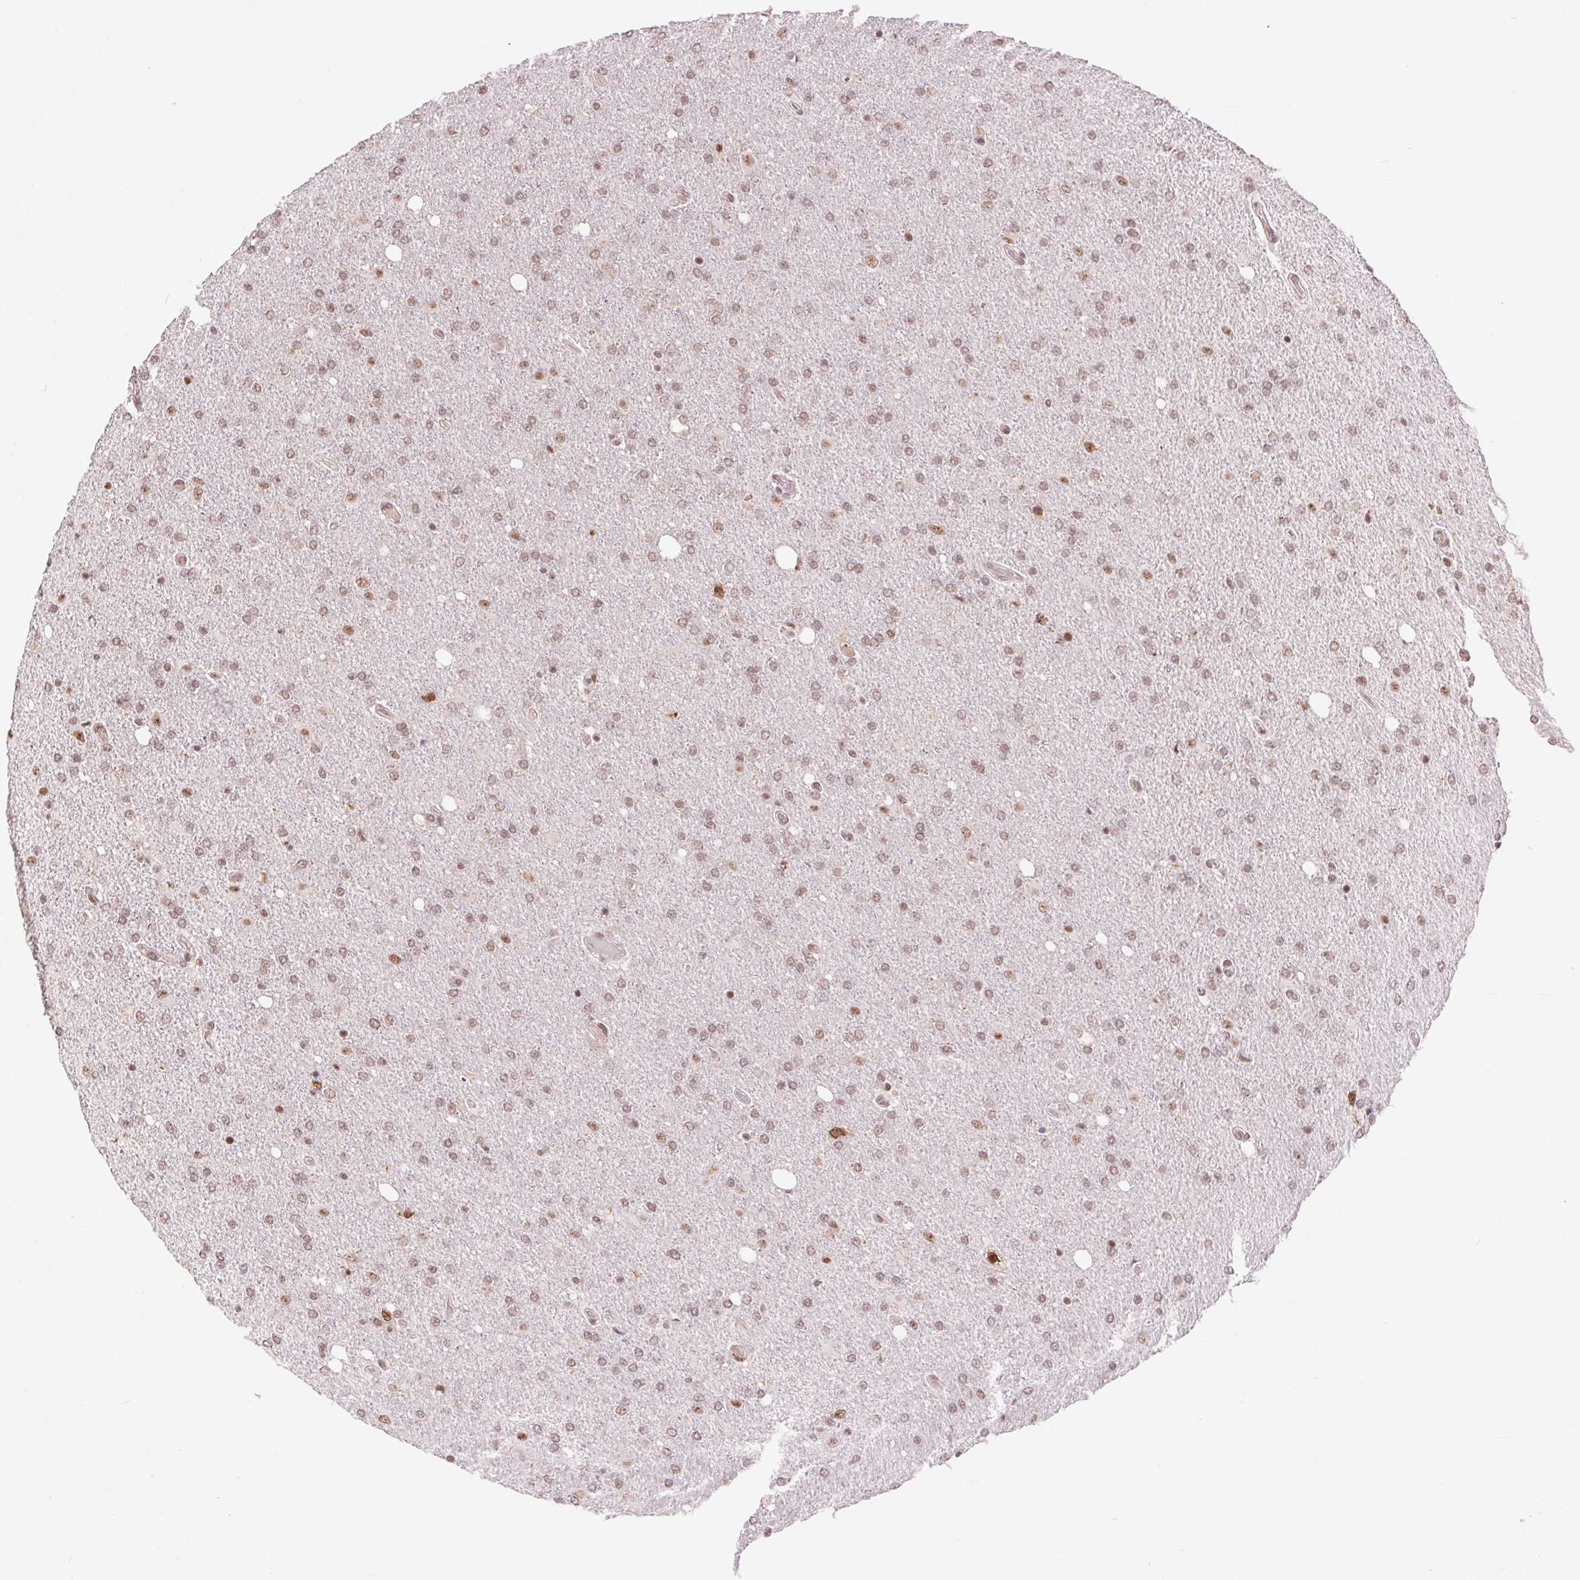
{"staining": {"intensity": "moderate", "quantity": ">75%", "location": "nuclear"}, "tissue": "glioma", "cell_type": "Tumor cells", "image_type": "cancer", "snomed": [{"axis": "morphology", "description": "Glioma, malignant, High grade"}, {"axis": "topography", "description": "Cerebral cortex"}], "caption": "Protein staining shows moderate nuclear expression in approximately >75% of tumor cells in high-grade glioma (malignant). (Brightfield microscopy of DAB IHC at high magnification).", "gene": "CD2BP2", "patient": {"sex": "male", "age": 70}}